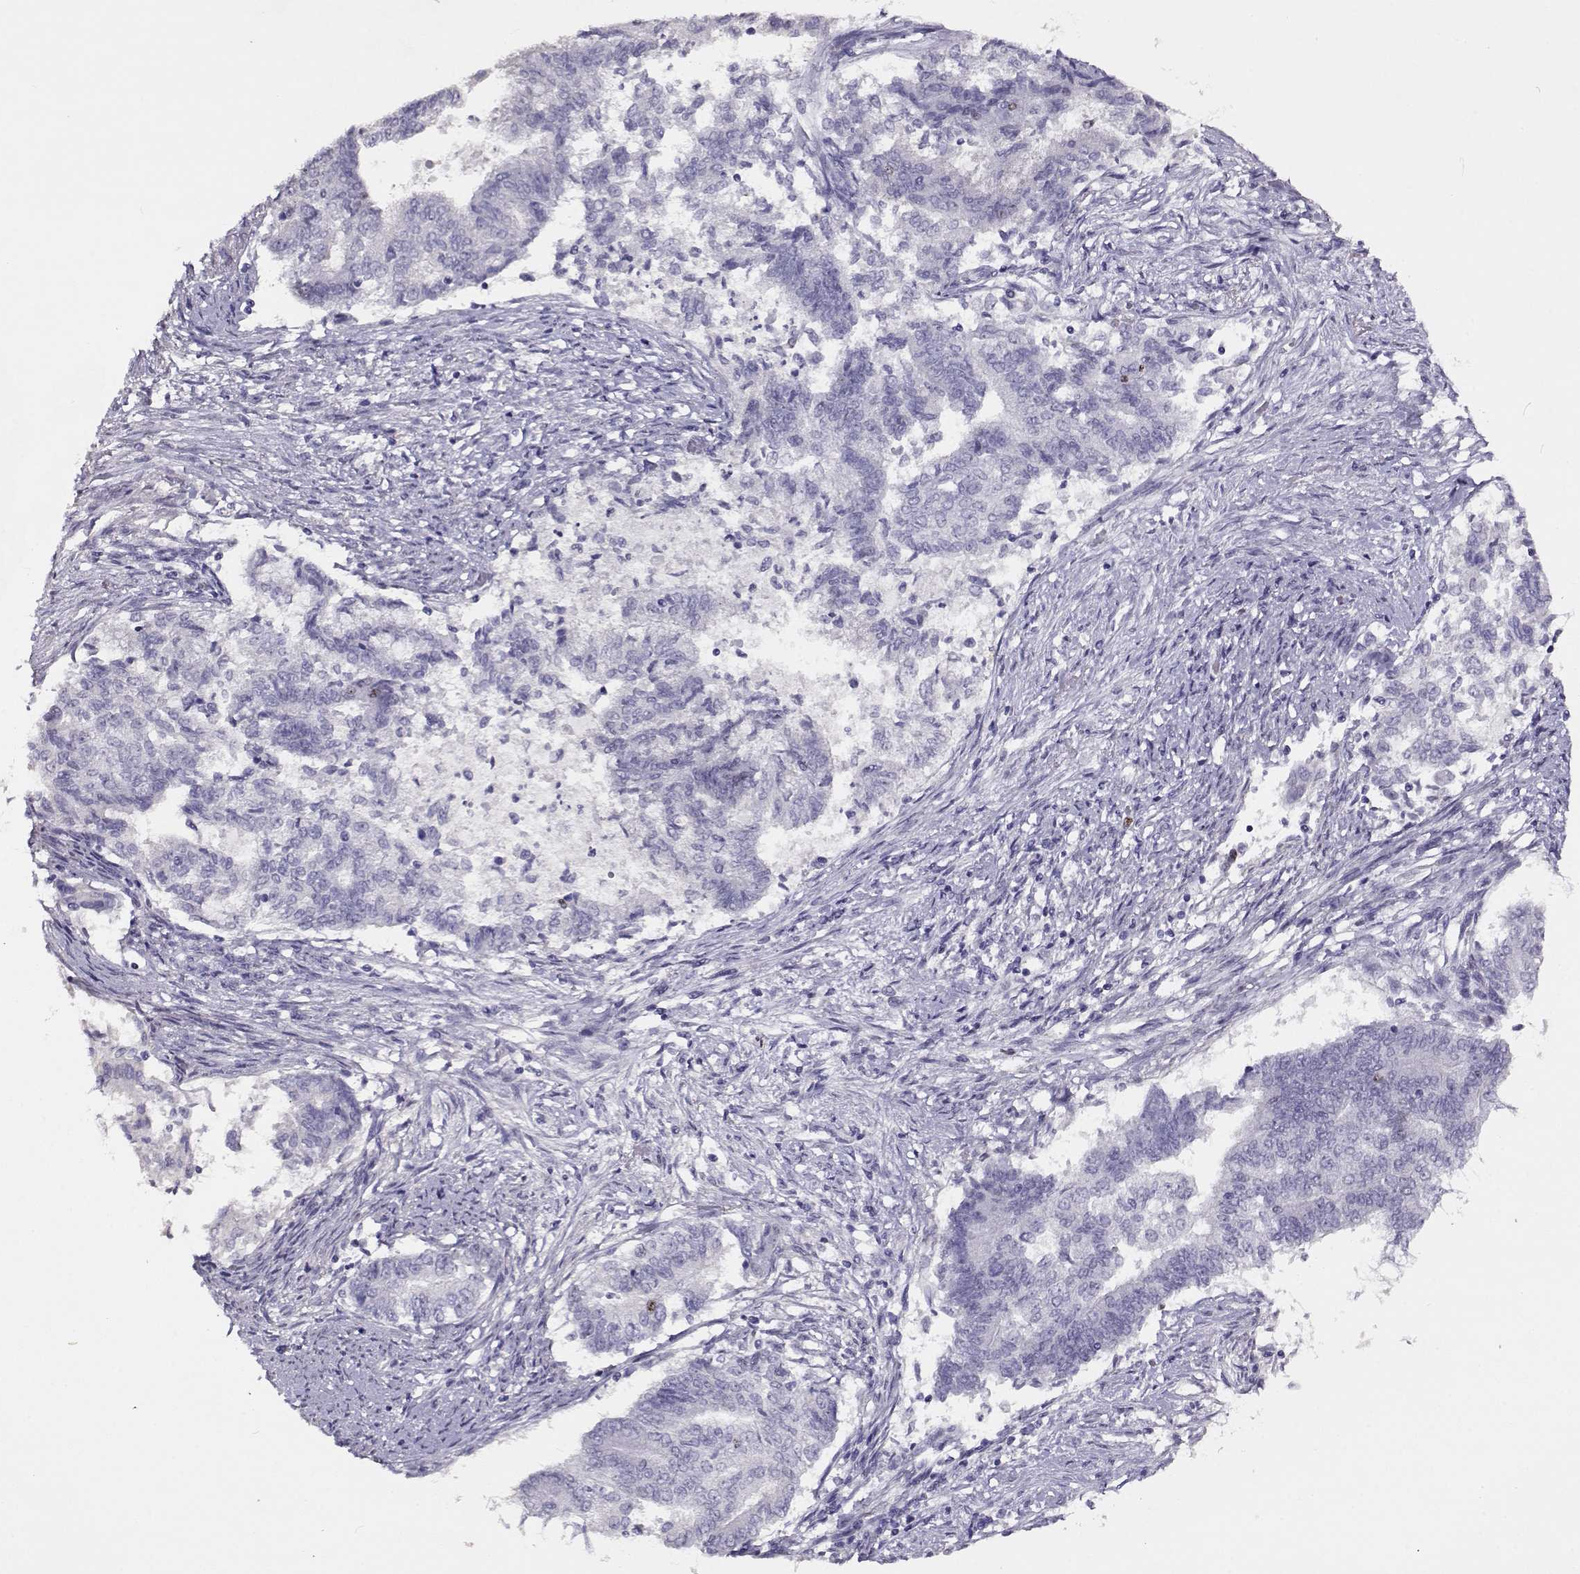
{"staining": {"intensity": "negative", "quantity": "none", "location": "none"}, "tissue": "endometrial cancer", "cell_type": "Tumor cells", "image_type": "cancer", "snomed": [{"axis": "morphology", "description": "Adenocarcinoma, NOS"}, {"axis": "topography", "description": "Endometrium"}], "caption": "Immunohistochemistry (IHC) of adenocarcinoma (endometrial) exhibits no positivity in tumor cells. (Brightfield microscopy of DAB IHC at high magnification).", "gene": "NPW", "patient": {"sex": "female", "age": 65}}